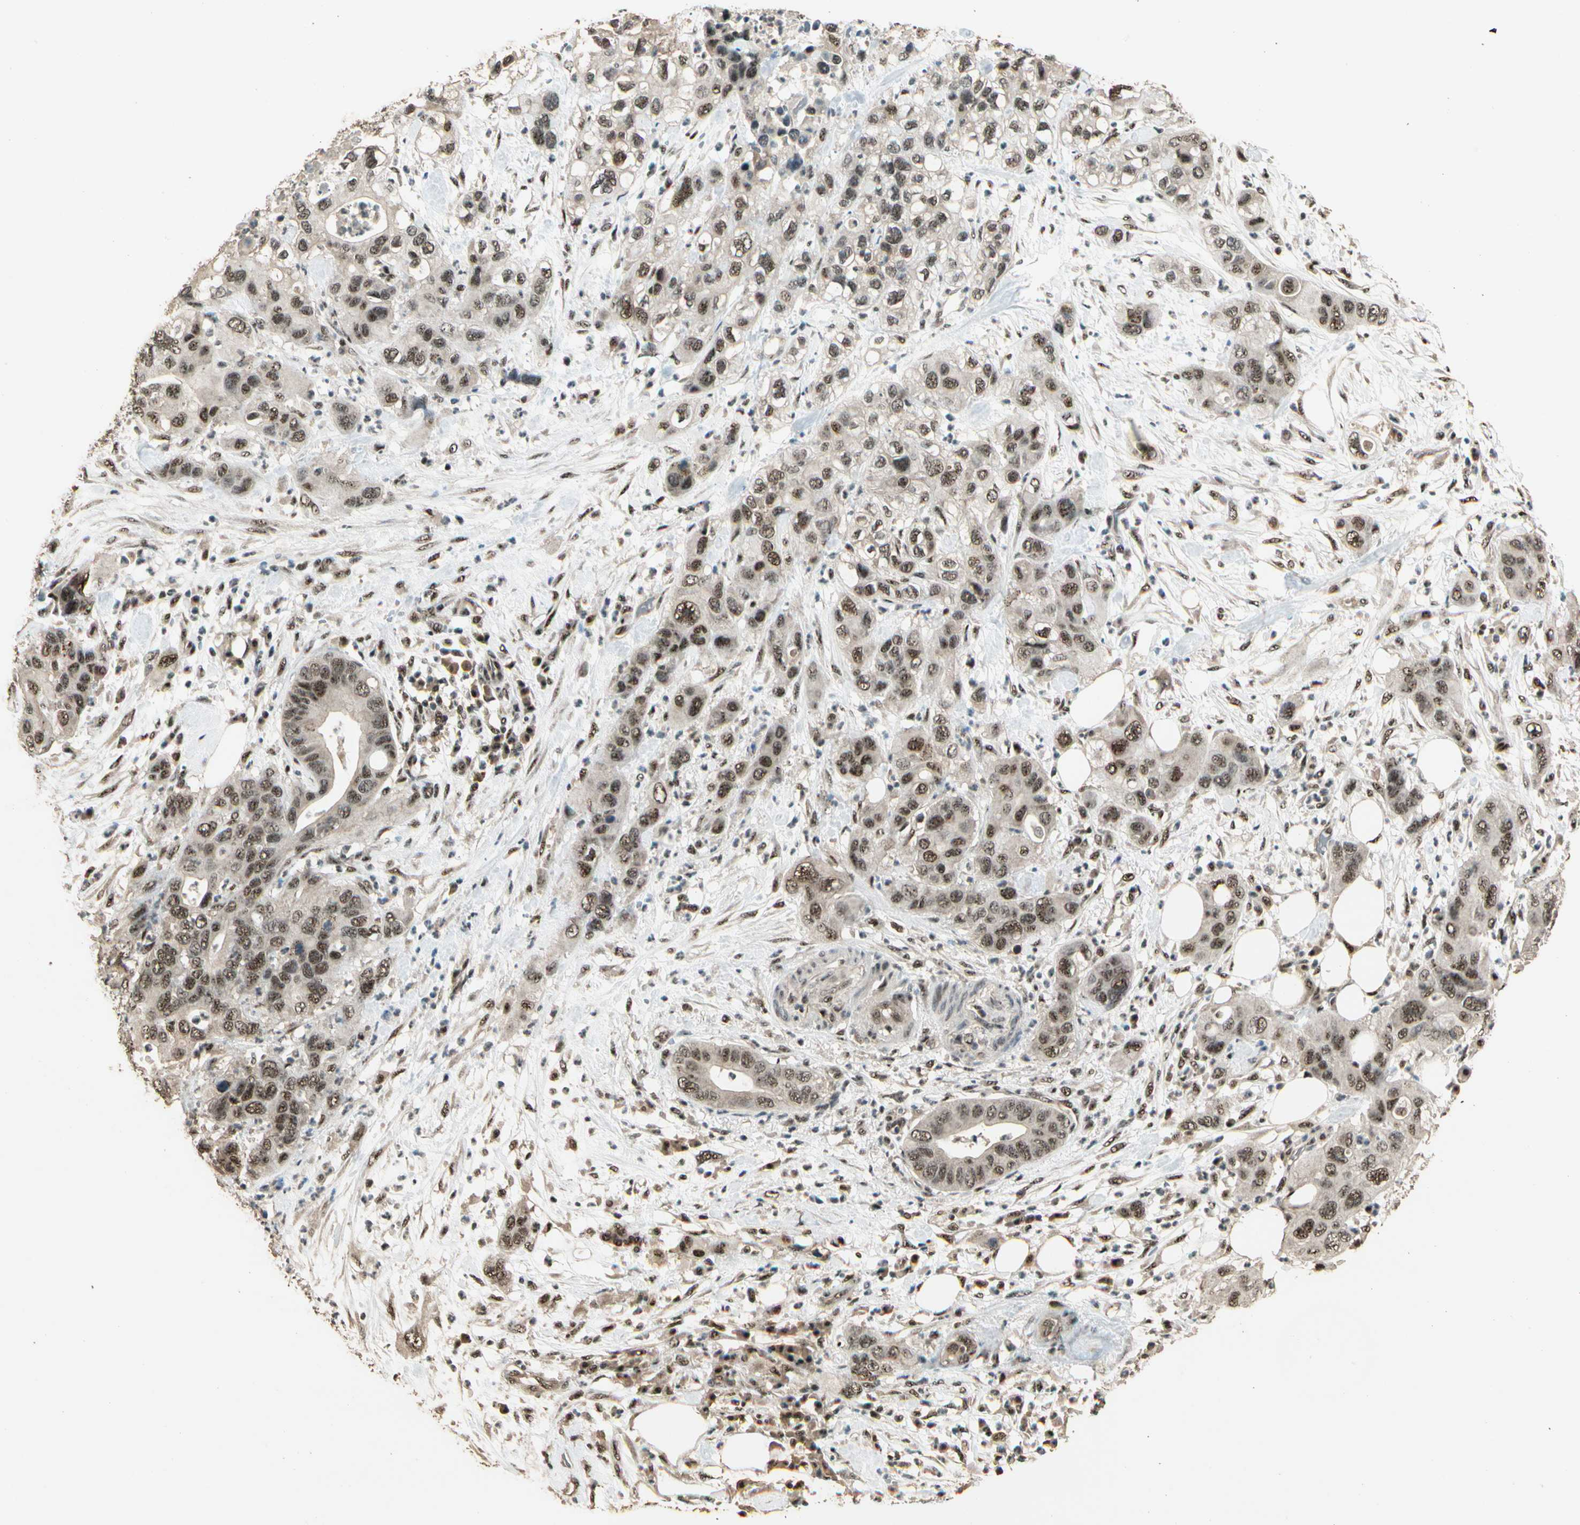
{"staining": {"intensity": "strong", "quantity": "25%-75%", "location": "nuclear"}, "tissue": "pancreatic cancer", "cell_type": "Tumor cells", "image_type": "cancer", "snomed": [{"axis": "morphology", "description": "Adenocarcinoma, NOS"}, {"axis": "topography", "description": "Pancreas"}], "caption": "A histopathology image showing strong nuclear positivity in about 25%-75% of tumor cells in pancreatic adenocarcinoma, as visualized by brown immunohistochemical staining.", "gene": "RBM25", "patient": {"sex": "female", "age": 71}}